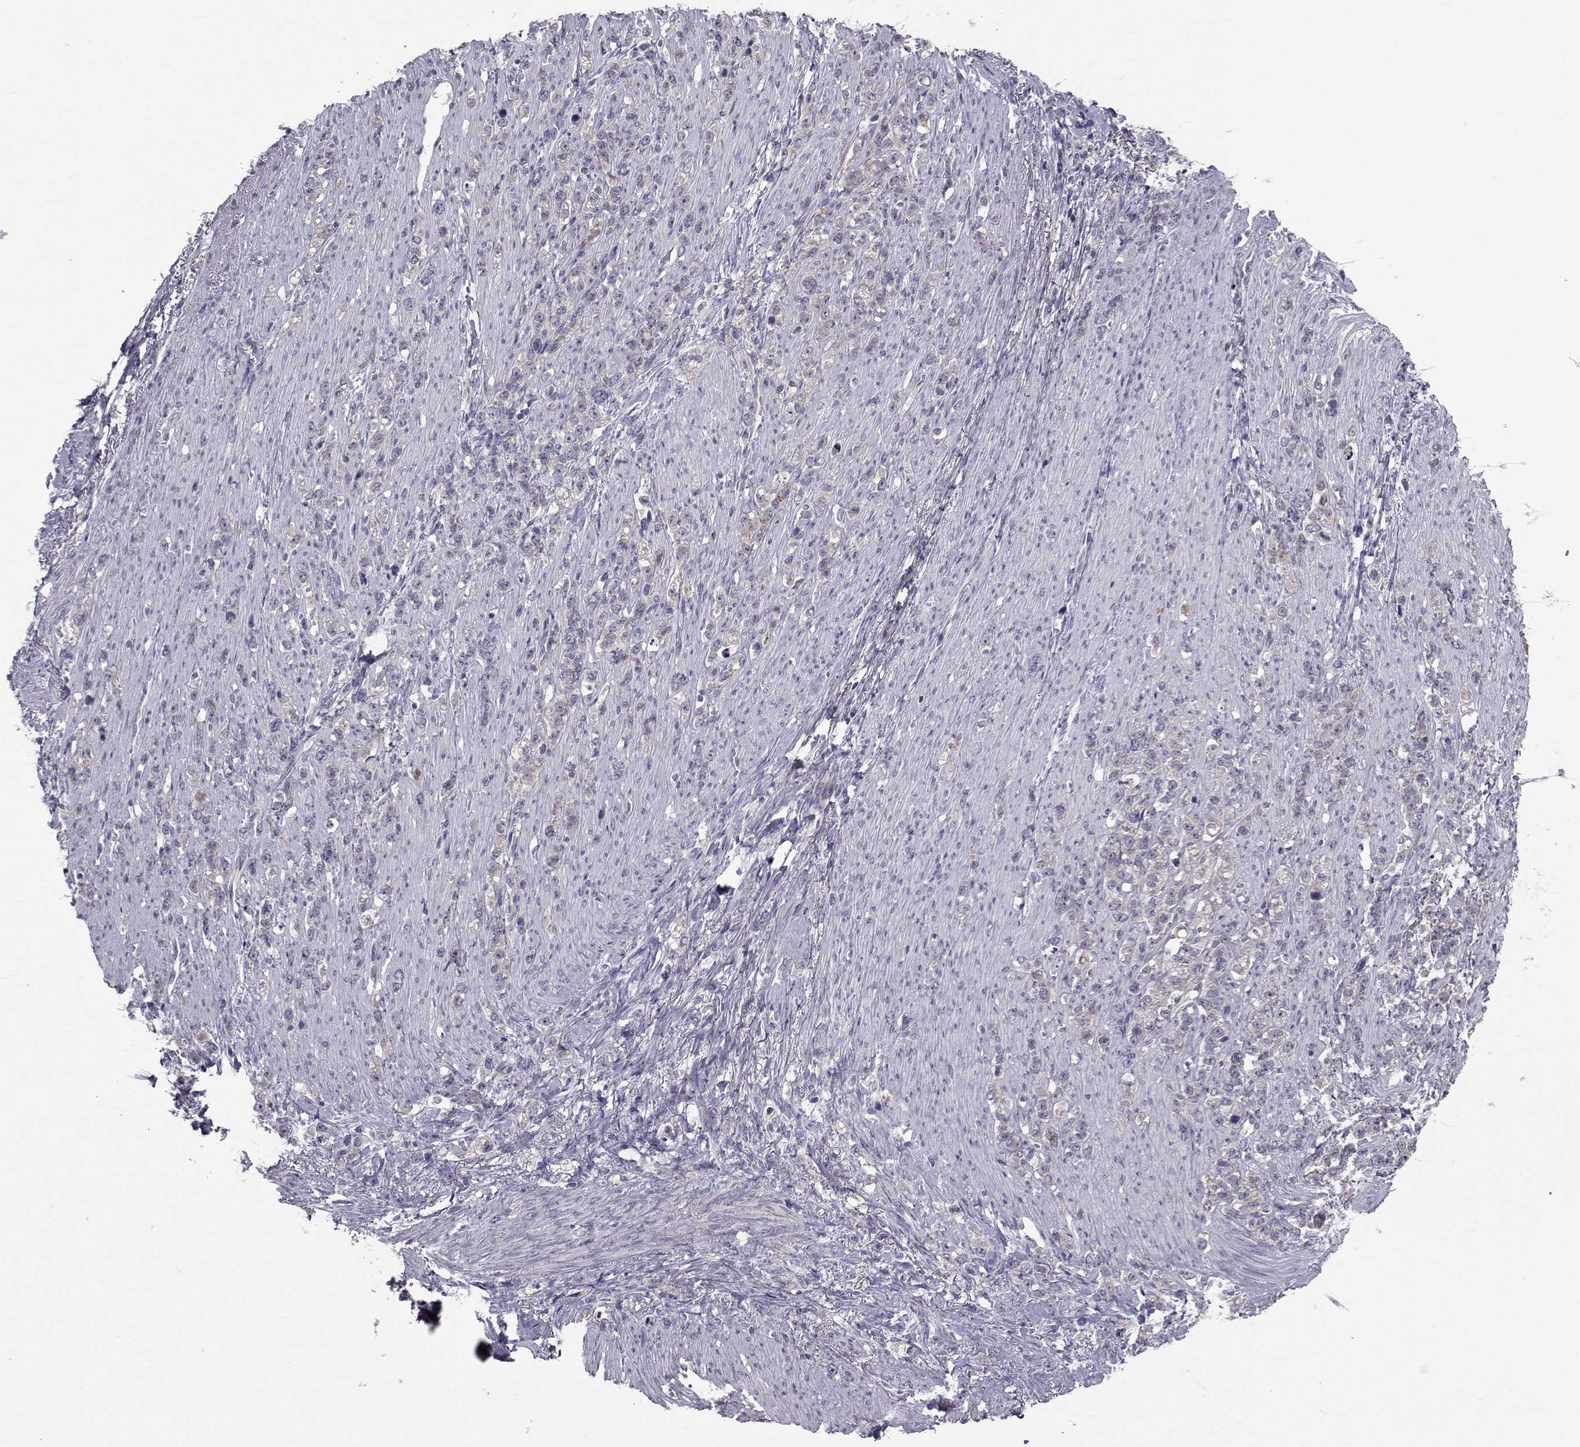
{"staining": {"intensity": "weak", "quantity": "<25%", "location": "cytoplasmic/membranous"}, "tissue": "stomach cancer", "cell_type": "Tumor cells", "image_type": "cancer", "snomed": [{"axis": "morphology", "description": "Adenocarcinoma, NOS"}, {"axis": "topography", "description": "Stomach, lower"}], "caption": "This is a micrograph of immunohistochemistry (IHC) staining of stomach adenocarcinoma, which shows no expression in tumor cells. (DAB IHC, high magnification).", "gene": "SLC30A10", "patient": {"sex": "male", "age": 88}}